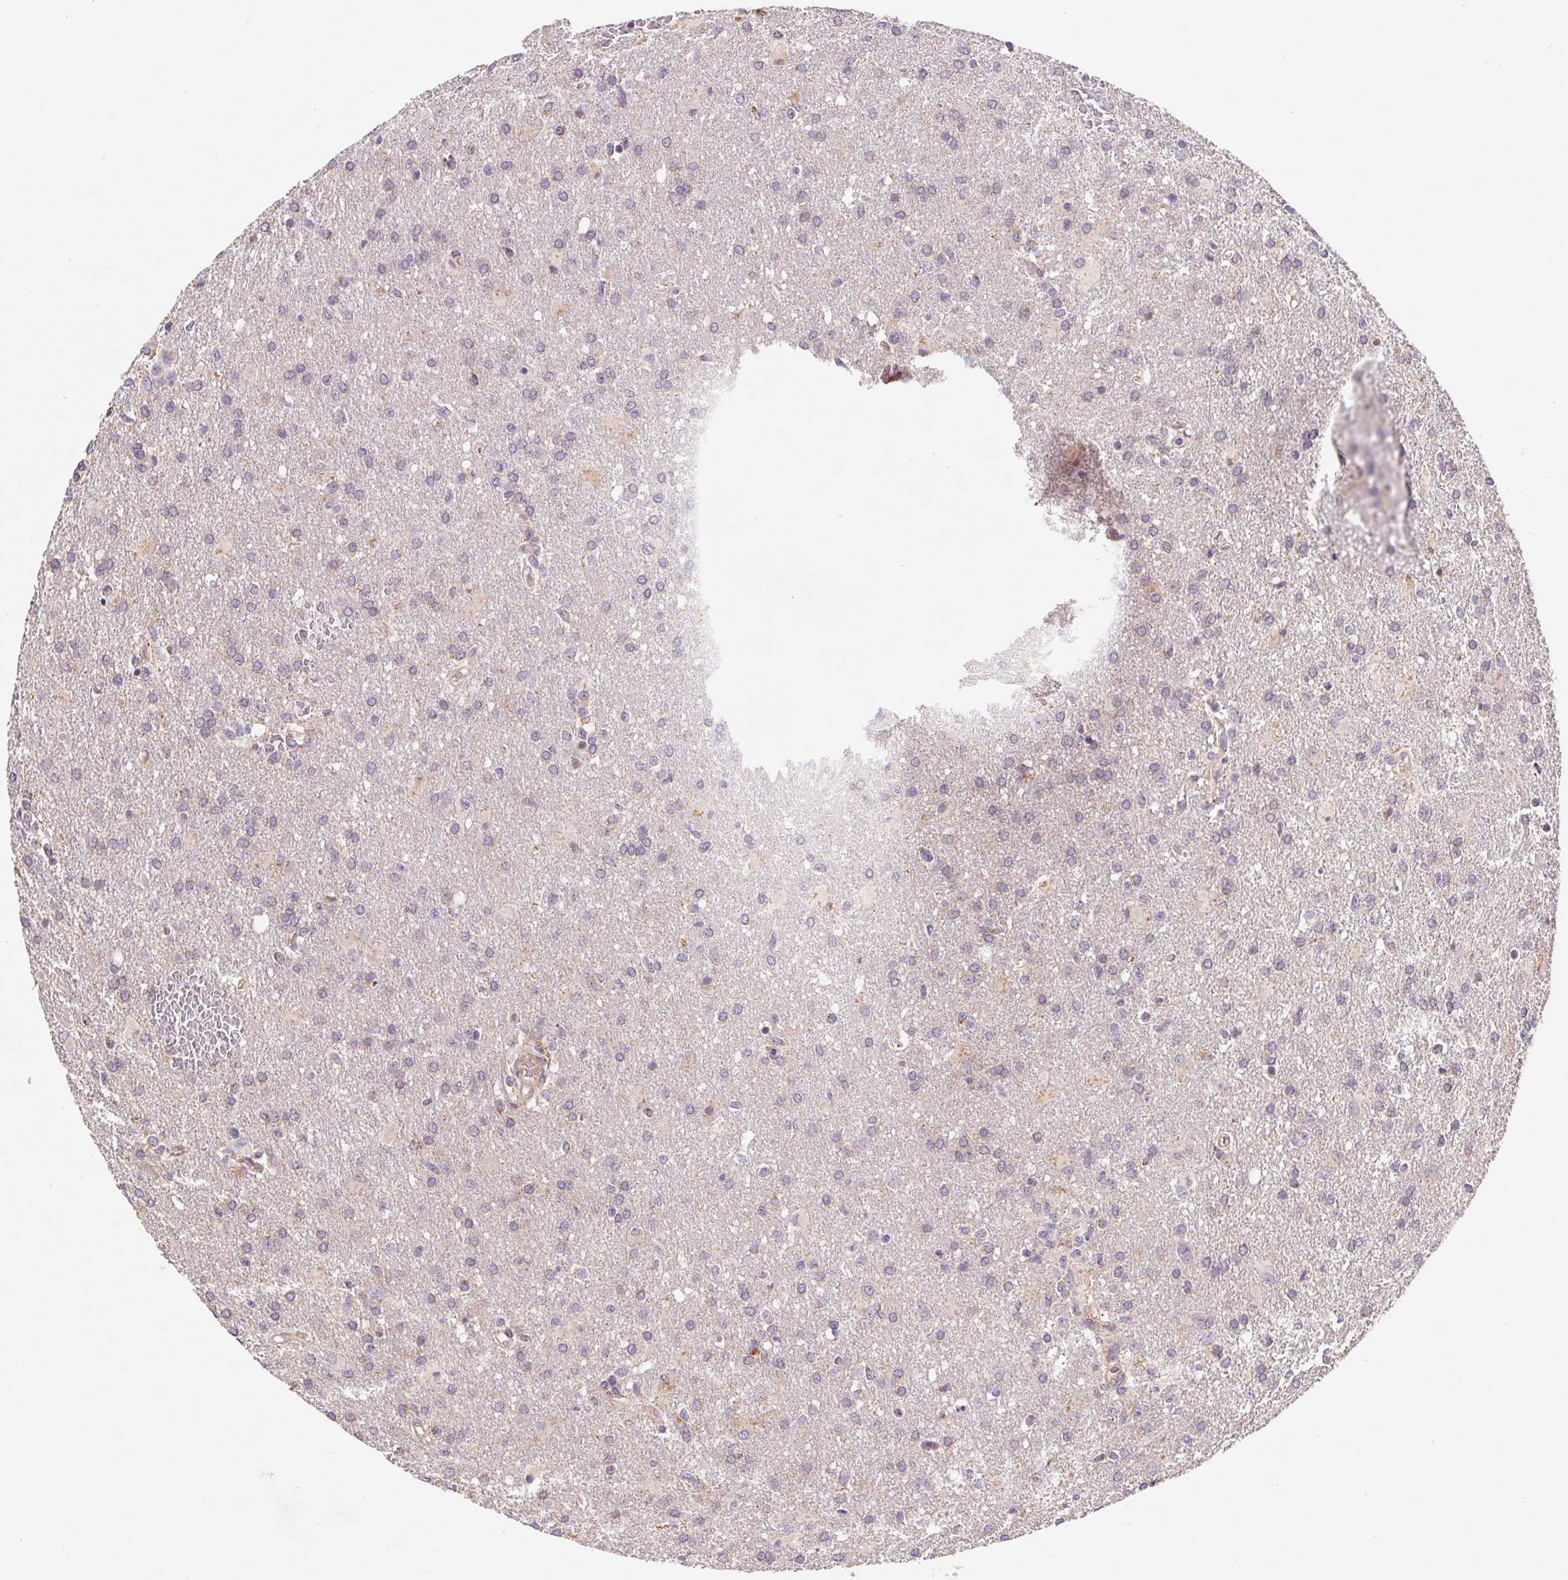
{"staining": {"intensity": "negative", "quantity": "none", "location": "none"}, "tissue": "glioma", "cell_type": "Tumor cells", "image_type": "cancer", "snomed": [{"axis": "morphology", "description": "Glioma, malignant, High grade"}, {"axis": "topography", "description": "Brain"}], "caption": "High power microscopy image of an immunohistochemistry image of glioma, revealing no significant expression in tumor cells.", "gene": "EMC6", "patient": {"sex": "male", "age": 68}}